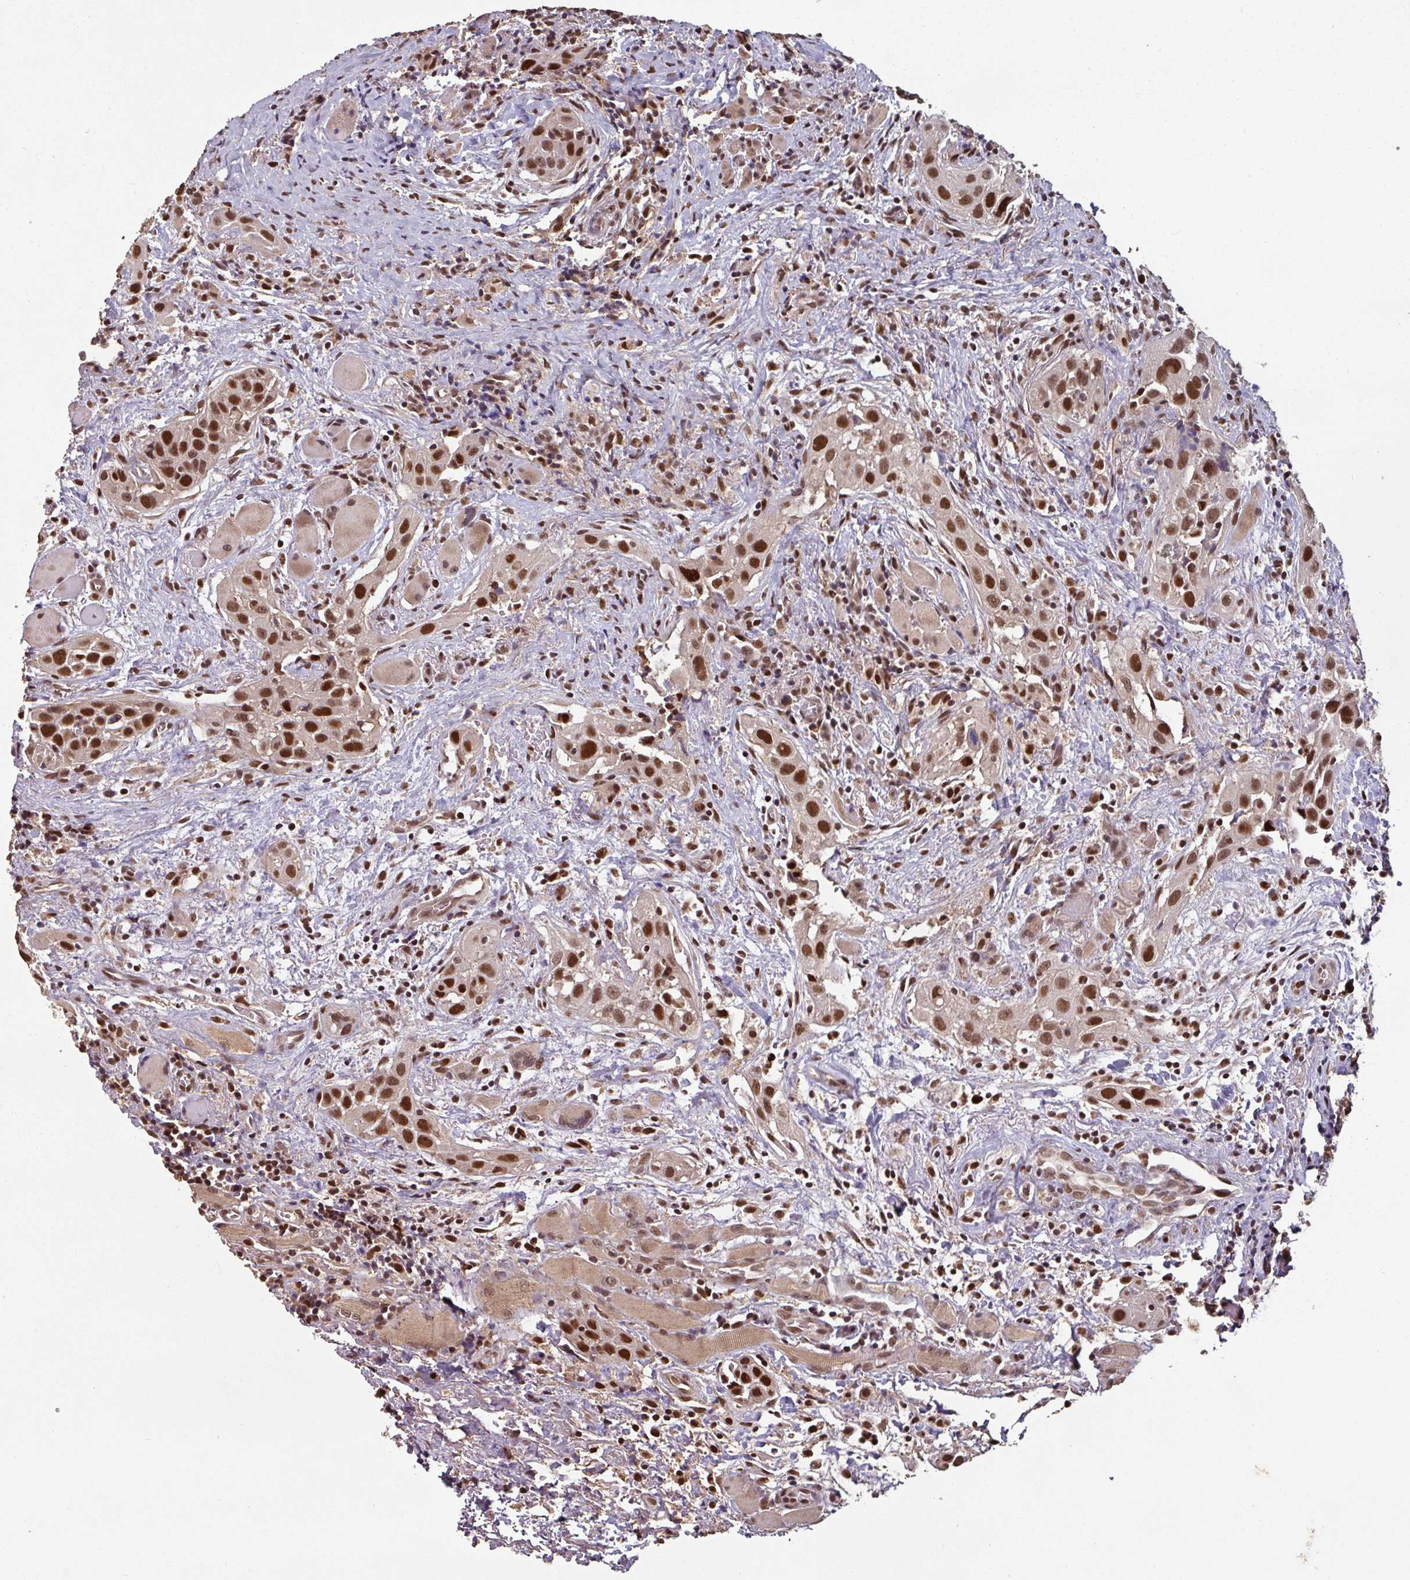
{"staining": {"intensity": "strong", "quantity": ">75%", "location": "nuclear"}, "tissue": "head and neck cancer", "cell_type": "Tumor cells", "image_type": "cancer", "snomed": [{"axis": "morphology", "description": "Squamous cell carcinoma, NOS"}, {"axis": "topography", "description": "Oral tissue"}, {"axis": "topography", "description": "Head-Neck"}], "caption": "This is a micrograph of immunohistochemistry (IHC) staining of head and neck cancer (squamous cell carcinoma), which shows strong expression in the nuclear of tumor cells.", "gene": "POLD1", "patient": {"sex": "female", "age": 50}}